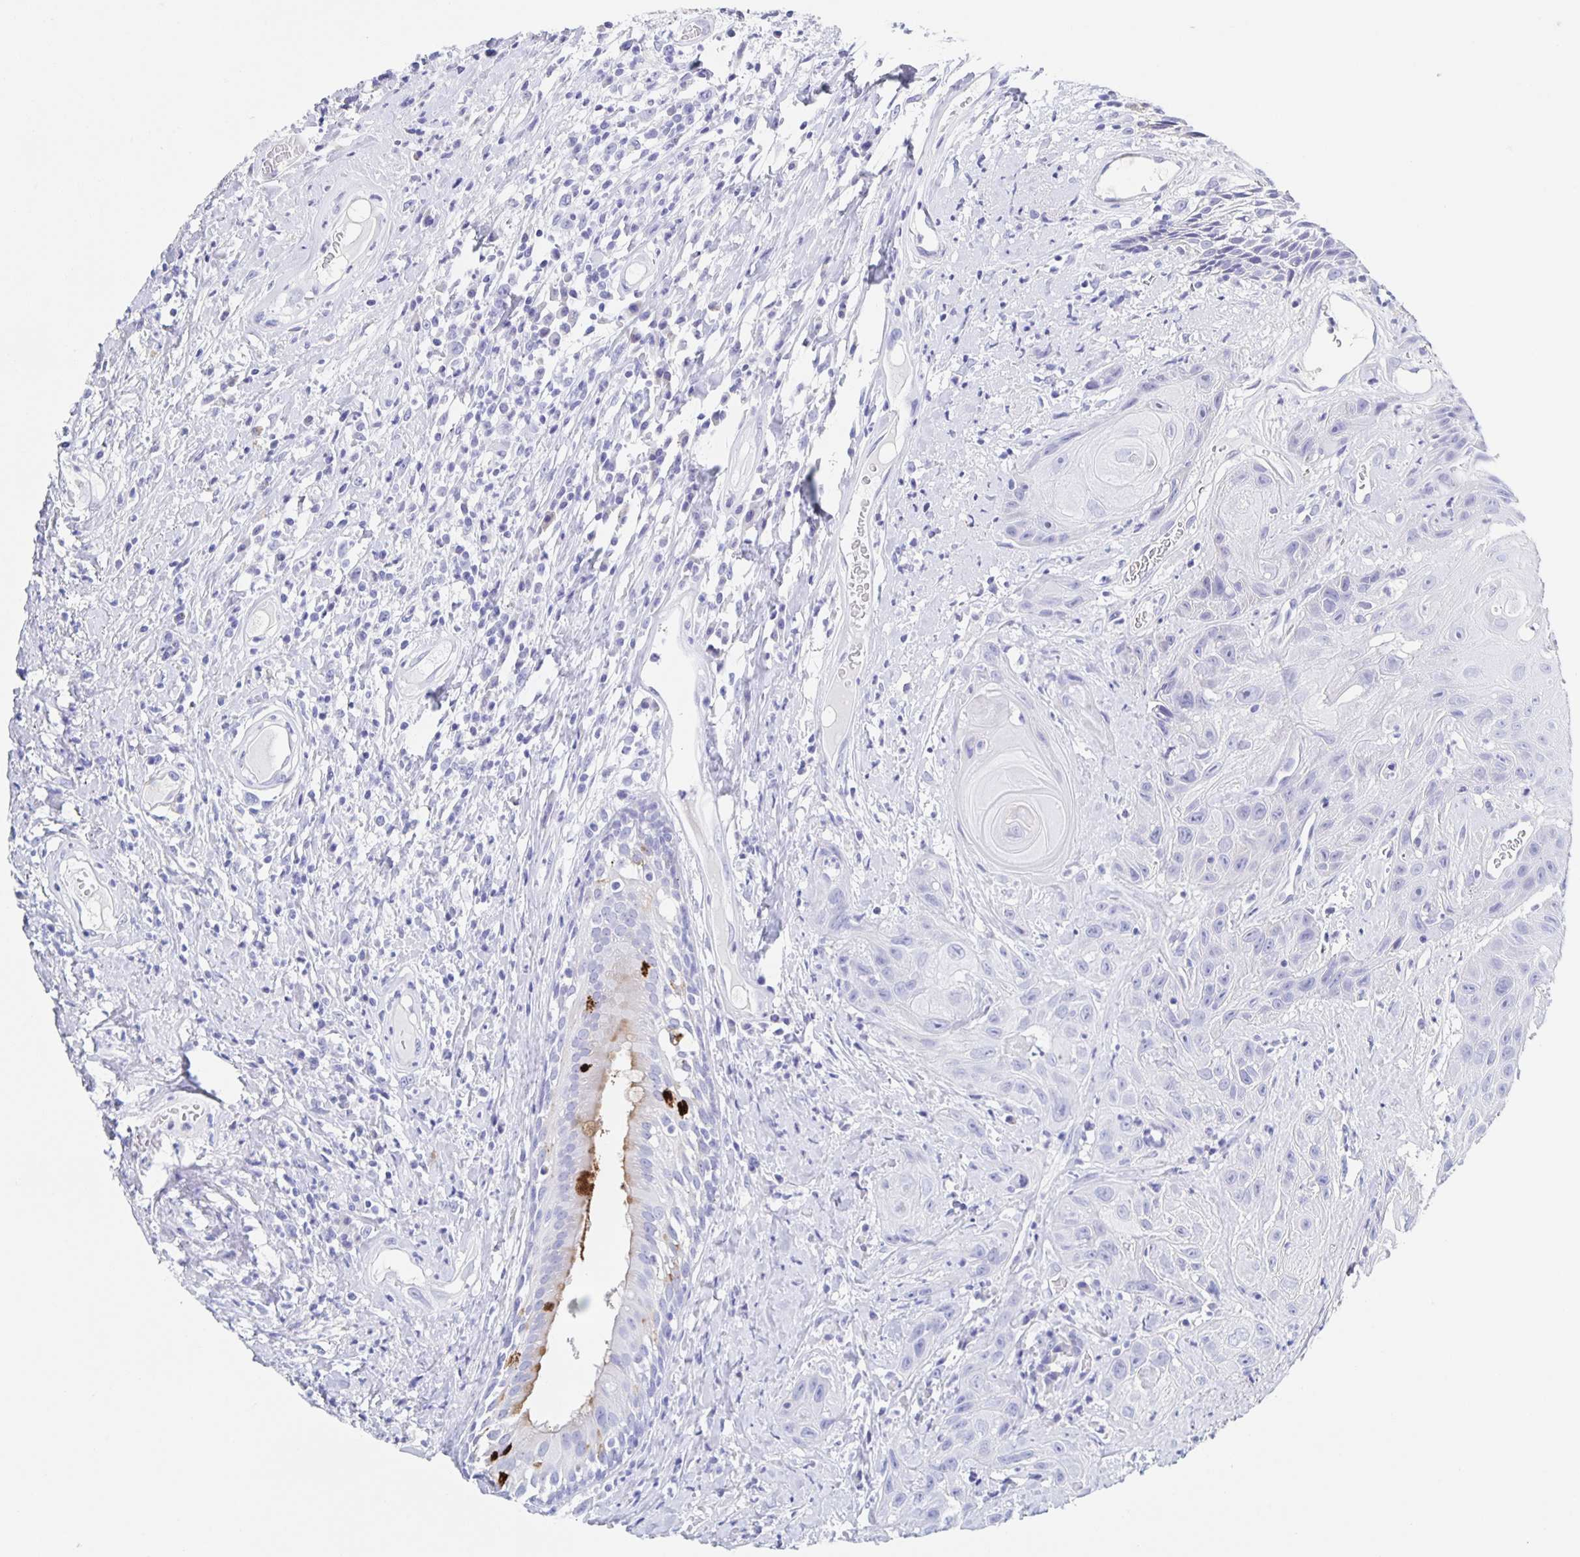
{"staining": {"intensity": "negative", "quantity": "none", "location": "none"}, "tissue": "head and neck cancer", "cell_type": "Tumor cells", "image_type": "cancer", "snomed": [{"axis": "morphology", "description": "Squamous cell carcinoma, NOS"}, {"axis": "topography", "description": "Head-Neck"}], "caption": "The image shows no staining of tumor cells in head and neck cancer (squamous cell carcinoma). The staining was performed using DAB (3,3'-diaminobenzidine) to visualize the protein expression in brown, while the nuclei were stained in blue with hematoxylin (Magnification: 20x).", "gene": "DMBT1", "patient": {"sex": "male", "age": 57}}